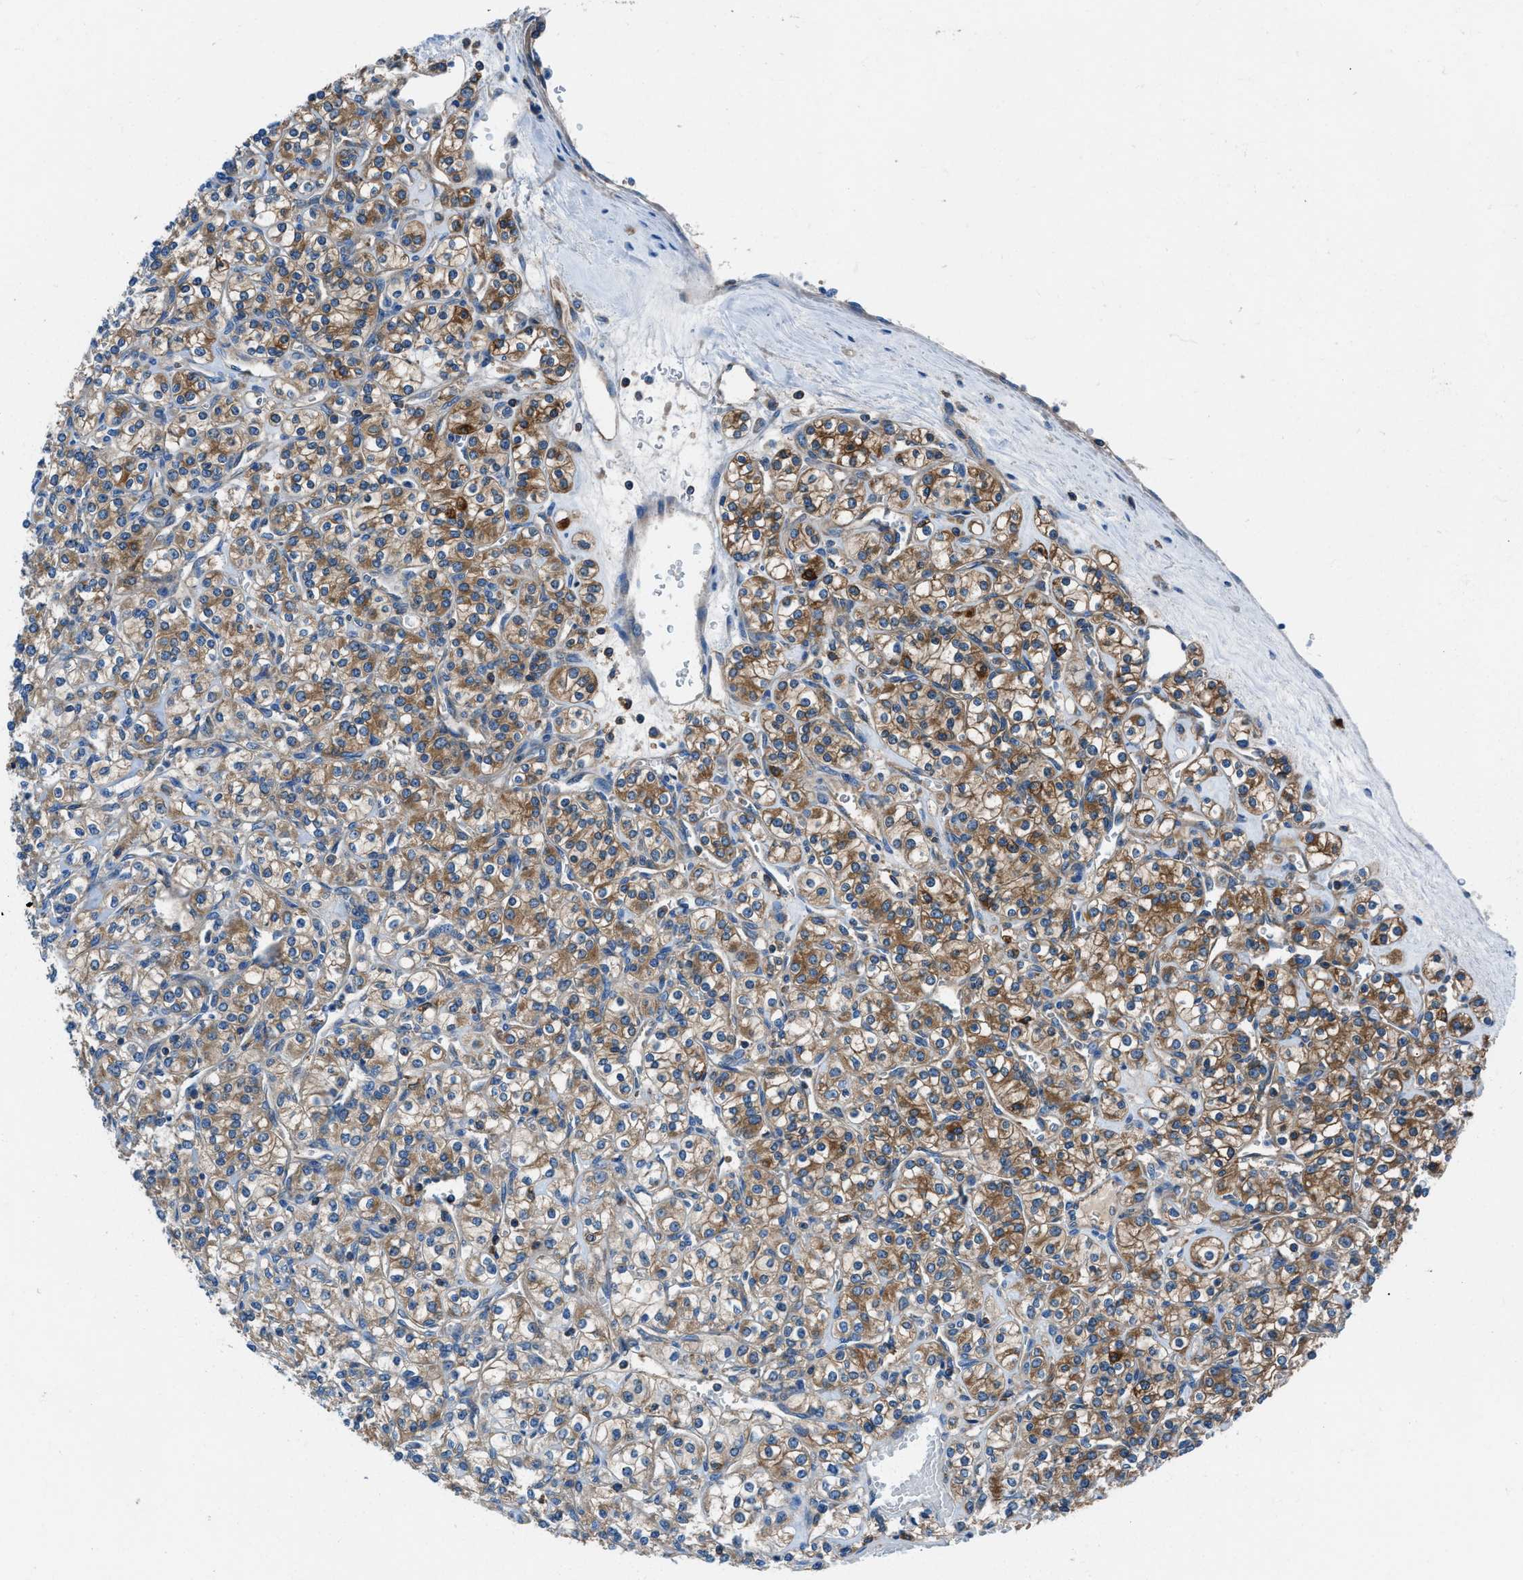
{"staining": {"intensity": "moderate", "quantity": "25%-75%", "location": "cytoplasmic/membranous"}, "tissue": "renal cancer", "cell_type": "Tumor cells", "image_type": "cancer", "snomed": [{"axis": "morphology", "description": "Adenocarcinoma, NOS"}, {"axis": "topography", "description": "Kidney"}], "caption": "The immunohistochemical stain shows moderate cytoplasmic/membranous positivity in tumor cells of adenocarcinoma (renal) tissue.", "gene": "SARS1", "patient": {"sex": "male", "age": 77}}